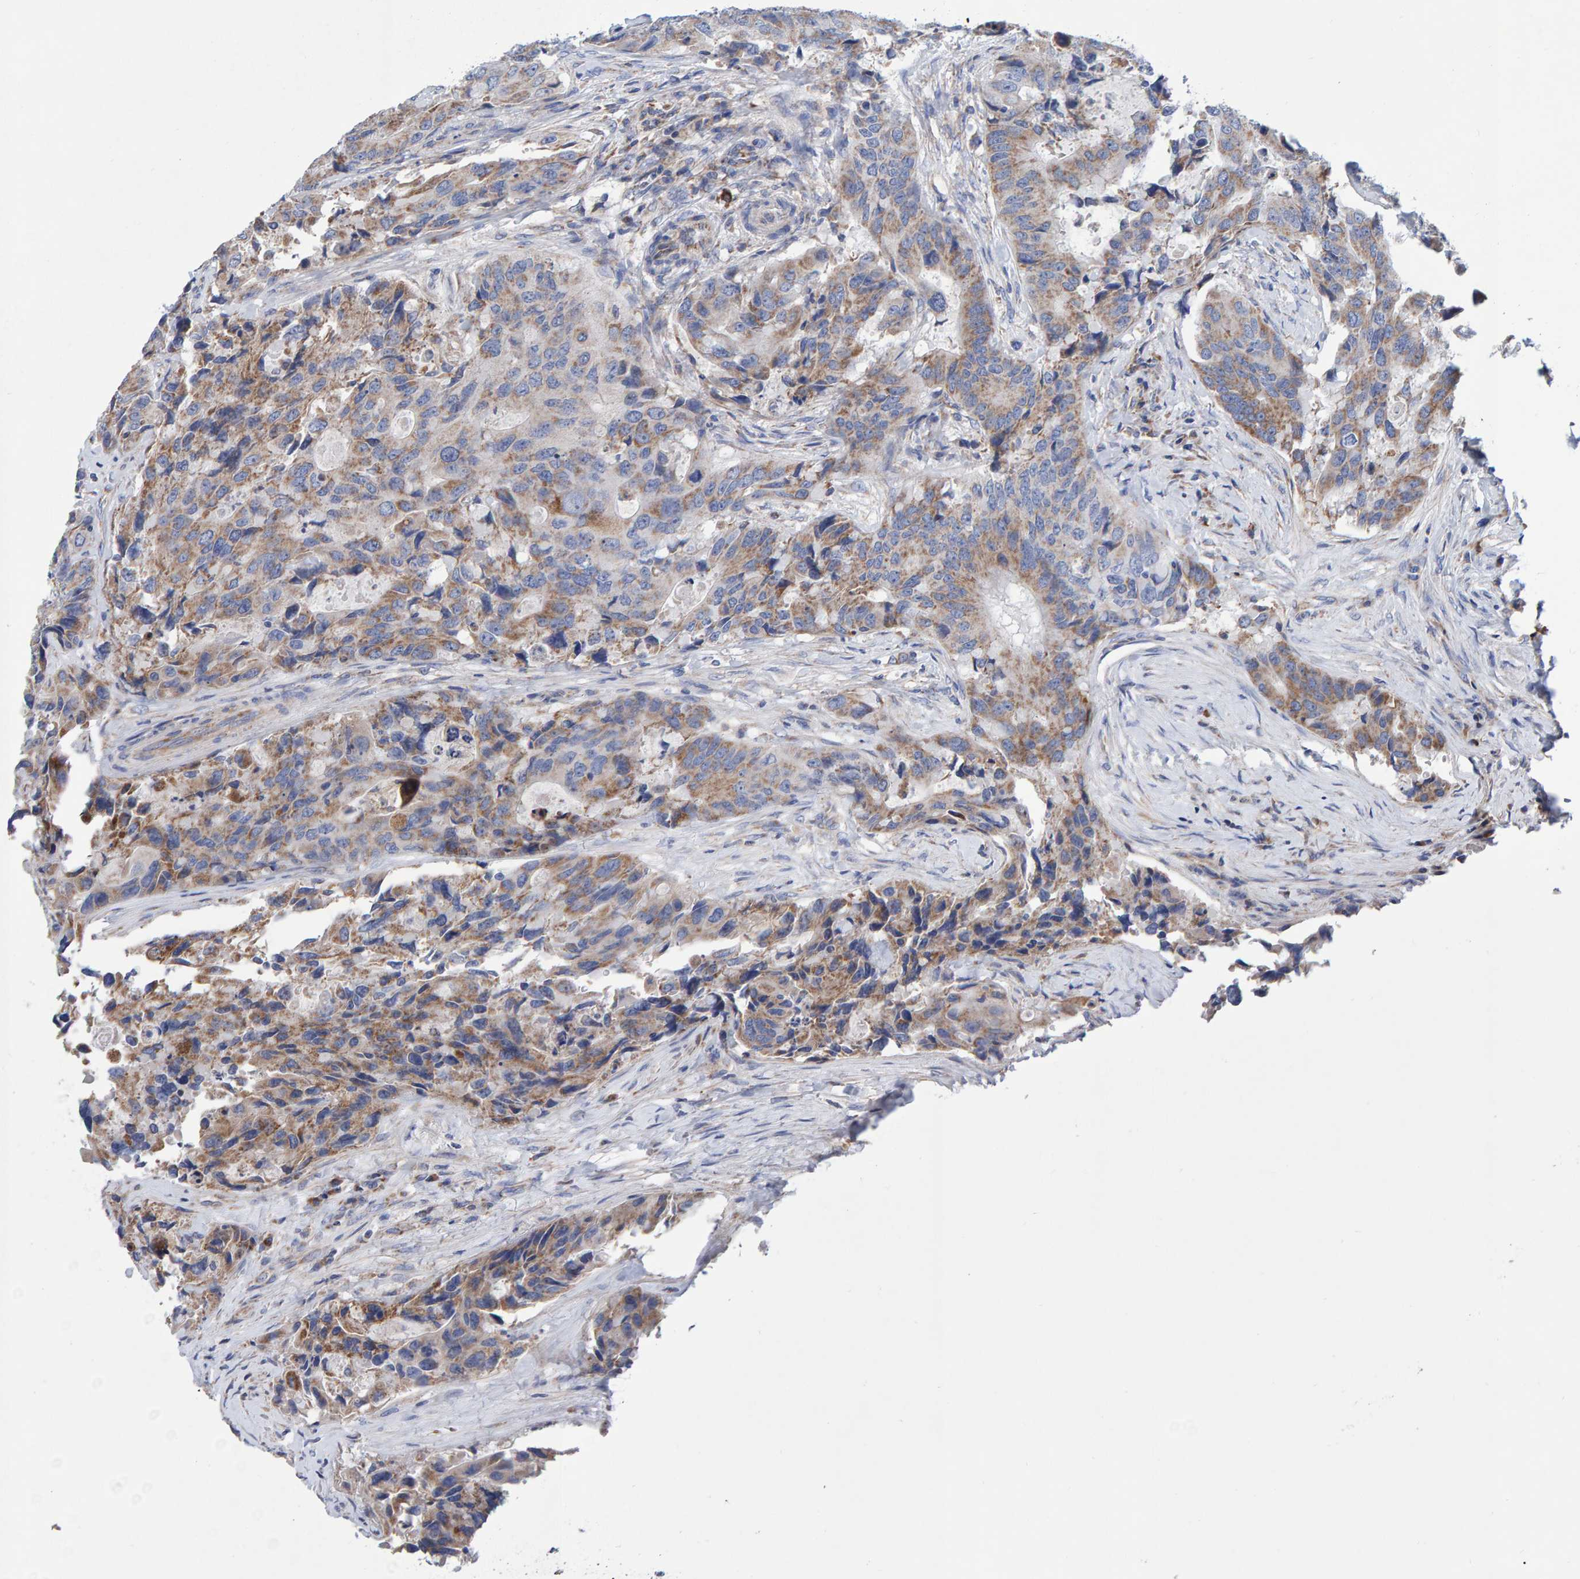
{"staining": {"intensity": "moderate", "quantity": ">75%", "location": "cytoplasmic/membranous"}, "tissue": "colorectal cancer", "cell_type": "Tumor cells", "image_type": "cancer", "snomed": [{"axis": "morphology", "description": "Adenocarcinoma, NOS"}, {"axis": "topography", "description": "Colon"}], "caption": "Immunohistochemical staining of human adenocarcinoma (colorectal) exhibits medium levels of moderate cytoplasmic/membranous protein staining in approximately >75% of tumor cells.", "gene": "EFR3A", "patient": {"sex": "male", "age": 71}}